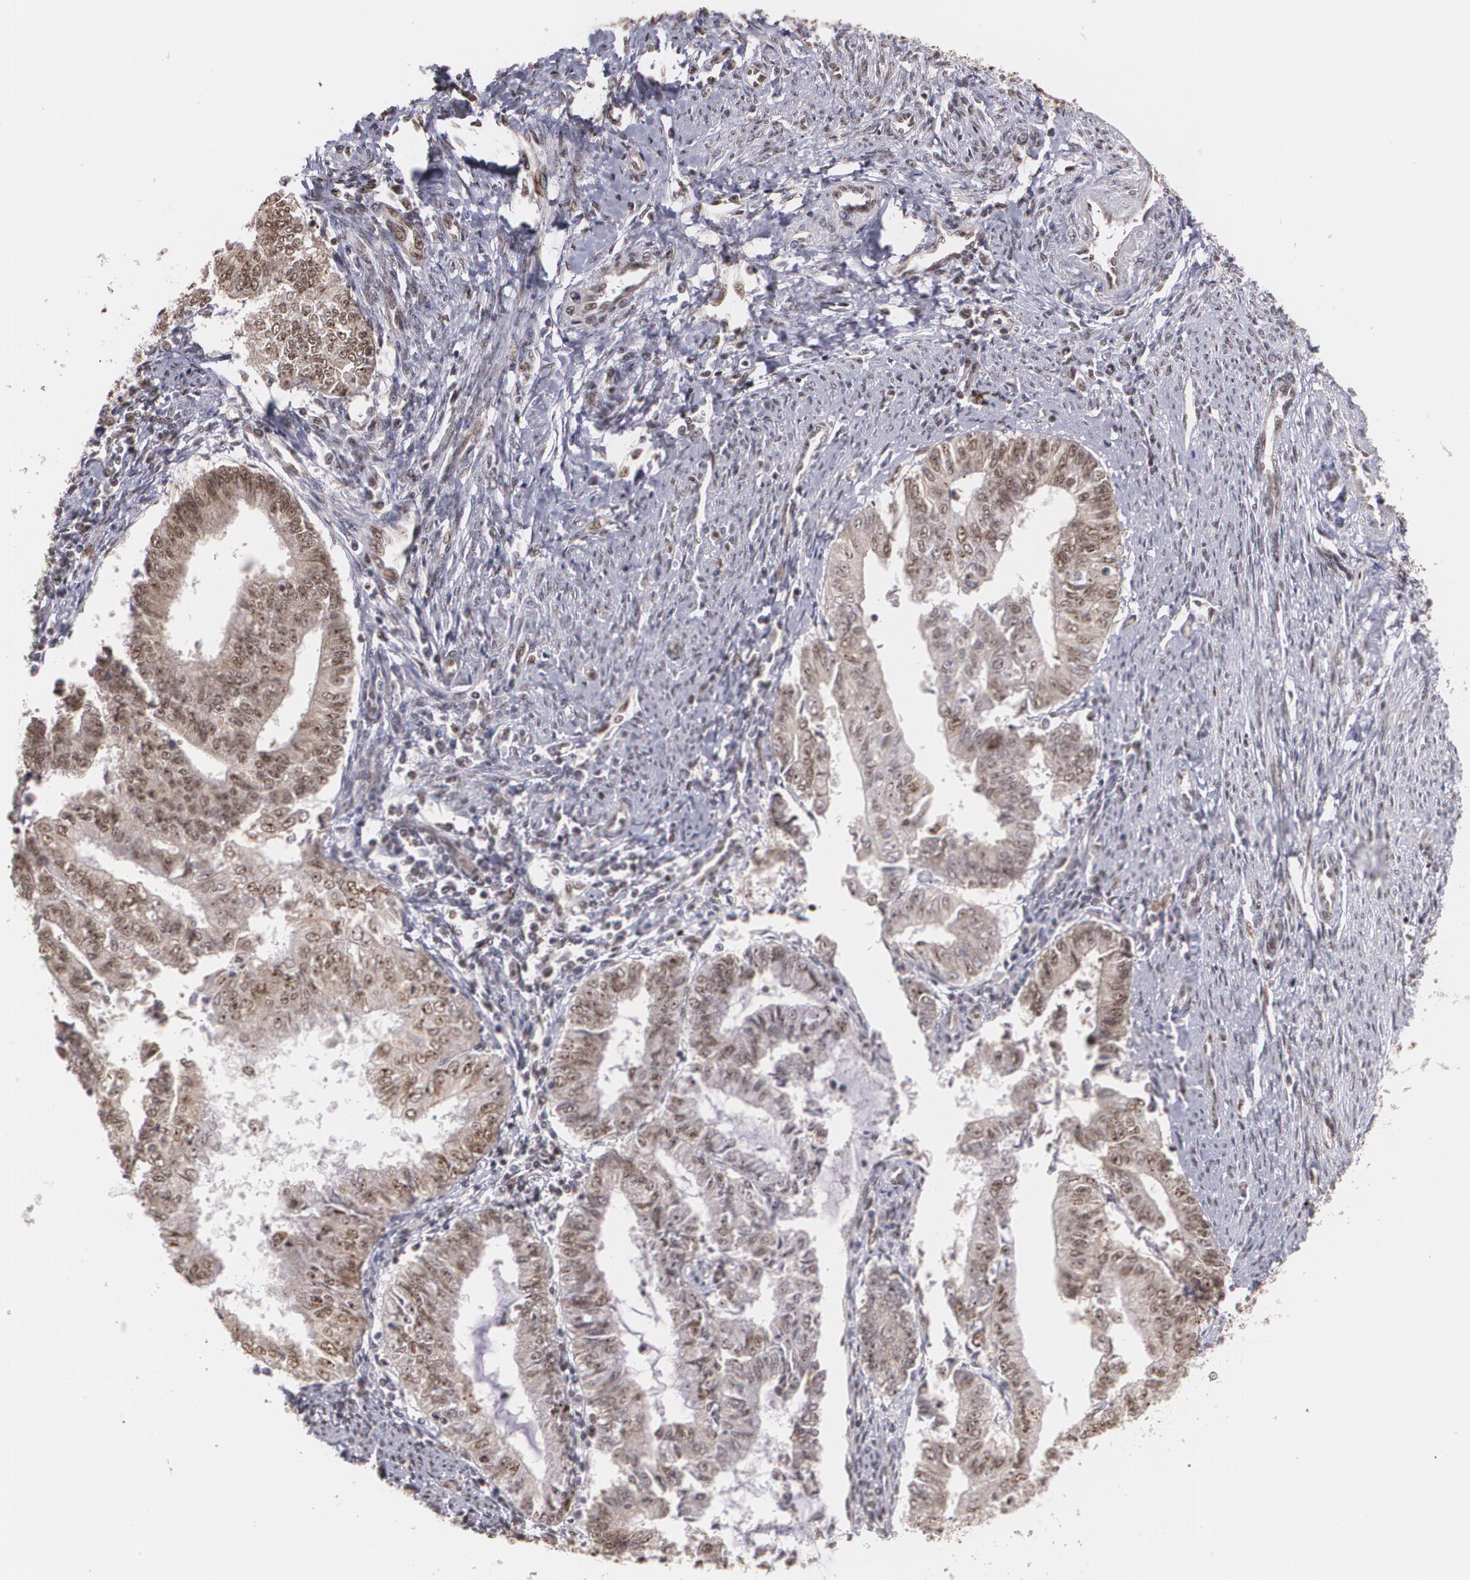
{"staining": {"intensity": "moderate", "quantity": ">75%", "location": "cytoplasmic/membranous,nuclear"}, "tissue": "endometrial cancer", "cell_type": "Tumor cells", "image_type": "cancer", "snomed": [{"axis": "morphology", "description": "Adenocarcinoma, NOS"}, {"axis": "topography", "description": "Endometrium"}], "caption": "A medium amount of moderate cytoplasmic/membranous and nuclear expression is identified in approximately >75% of tumor cells in endometrial cancer (adenocarcinoma) tissue.", "gene": "C6orf15", "patient": {"sex": "female", "age": 66}}